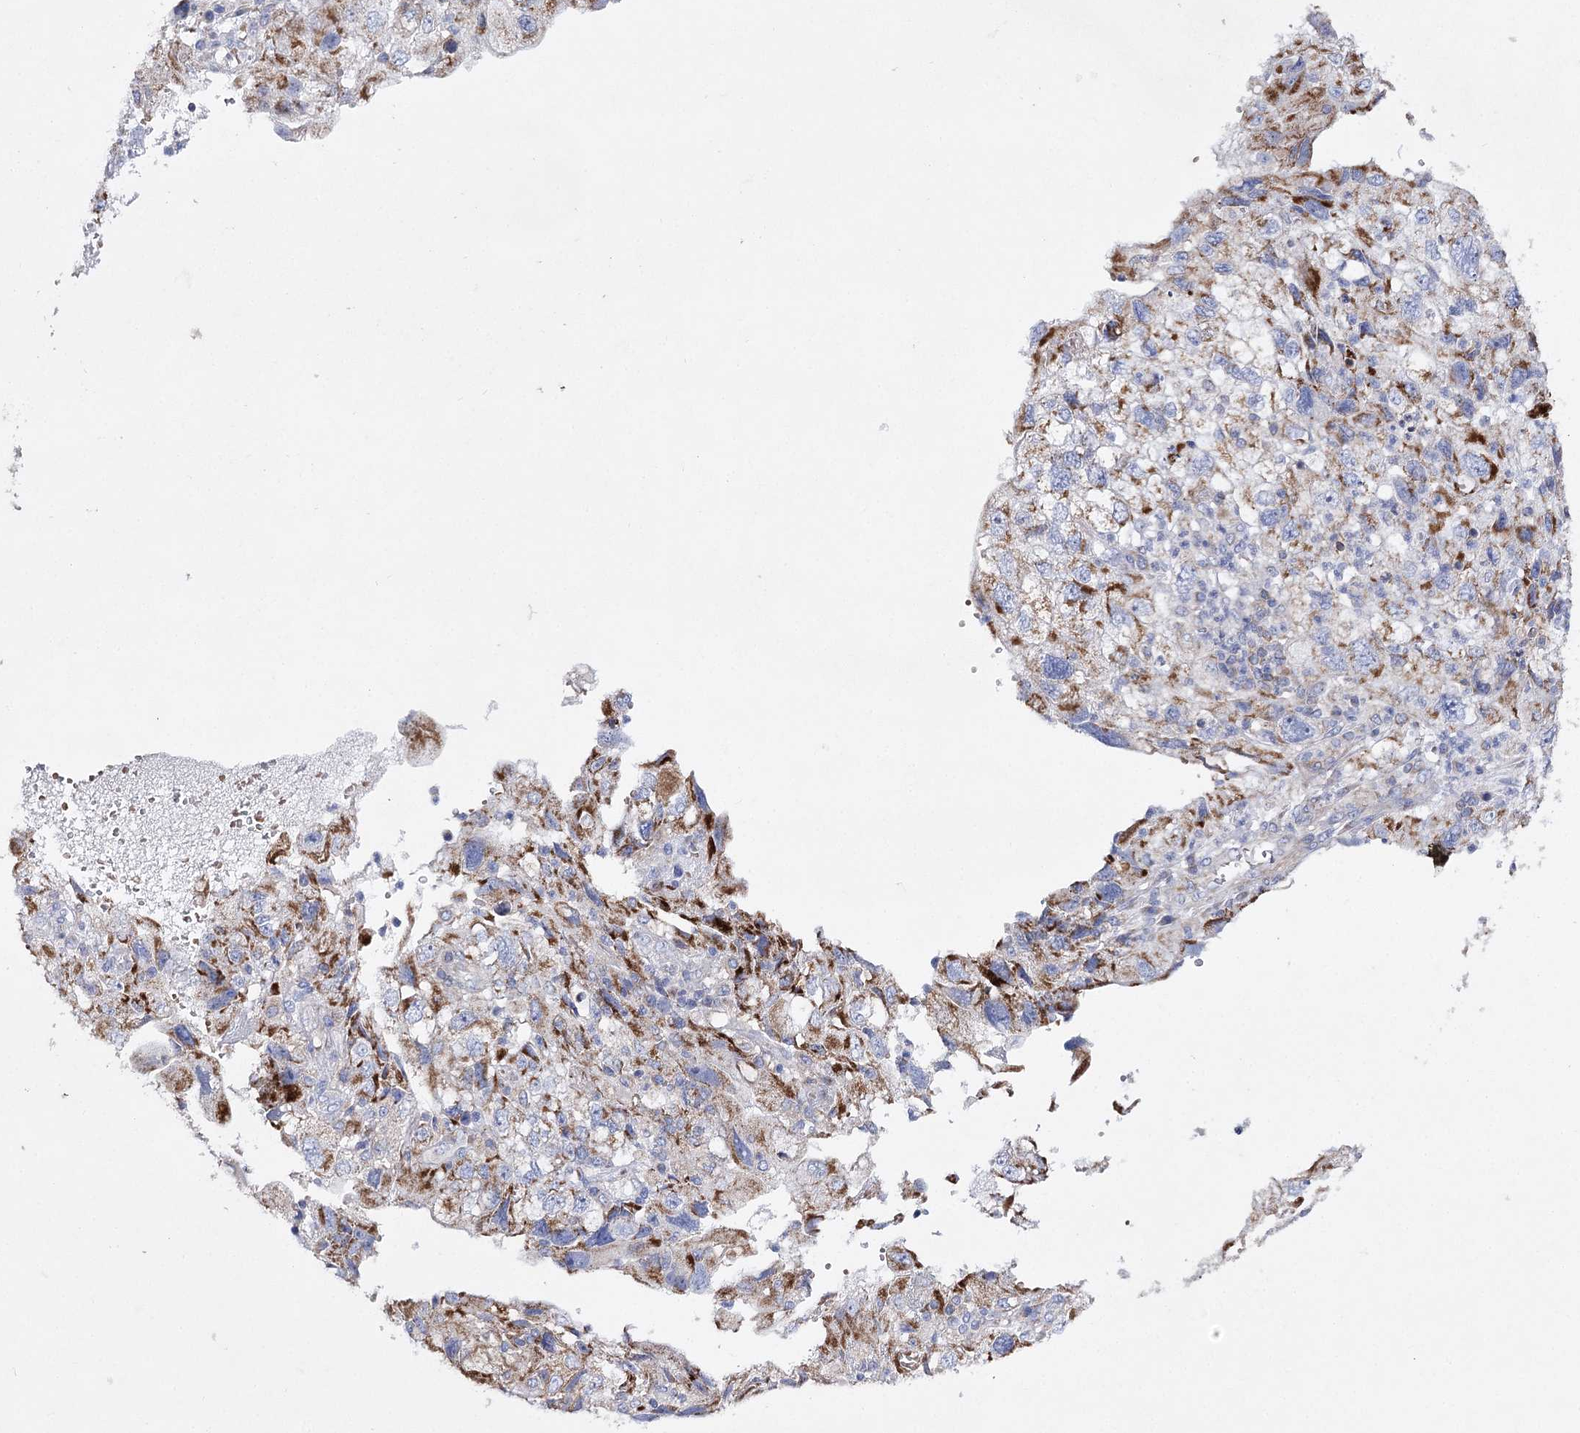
{"staining": {"intensity": "moderate", "quantity": ">75%", "location": "cytoplasmic/membranous"}, "tissue": "endometrial cancer", "cell_type": "Tumor cells", "image_type": "cancer", "snomed": [{"axis": "morphology", "description": "Adenocarcinoma, NOS"}, {"axis": "topography", "description": "Endometrium"}], "caption": "Endometrial cancer (adenocarcinoma) stained with IHC demonstrates moderate cytoplasmic/membranous staining in approximately >75% of tumor cells.", "gene": "COX15", "patient": {"sex": "female", "age": 49}}